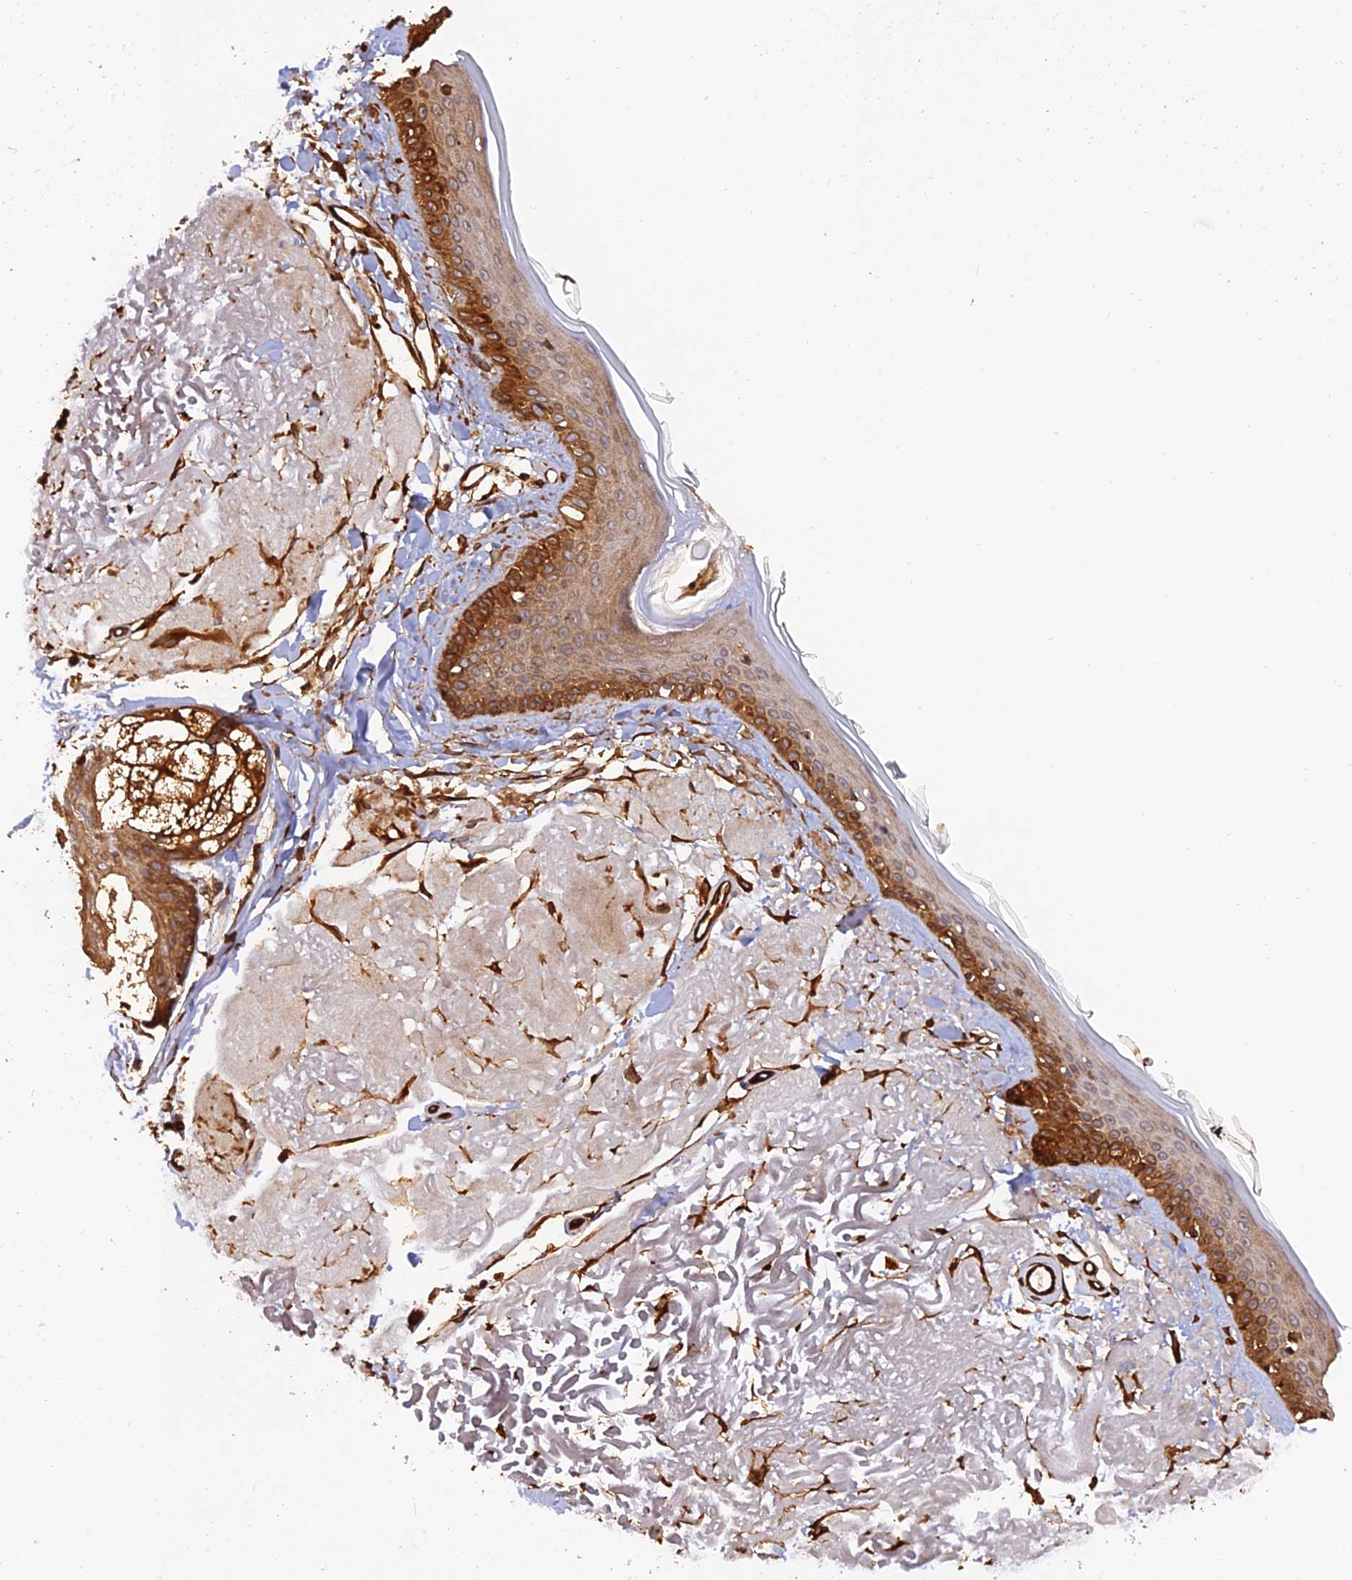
{"staining": {"intensity": "moderate", "quantity": ">75%", "location": "cytoplasmic/membranous"}, "tissue": "skin", "cell_type": "Fibroblasts", "image_type": "normal", "snomed": [{"axis": "morphology", "description": "Normal tissue, NOS"}, {"axis": "topography", "description": "Skin"}, {"axis": "topography", "description": "Skeletal muscle"}], "caption": "Immunohistochemical staining of benign human skin shows >75% levels of moderate cytoplasmic/membranous protein positivity in about >75% of fibroblasts.", "gene": "CREBL2", "patient": {"sex": "male", "age": 83}}